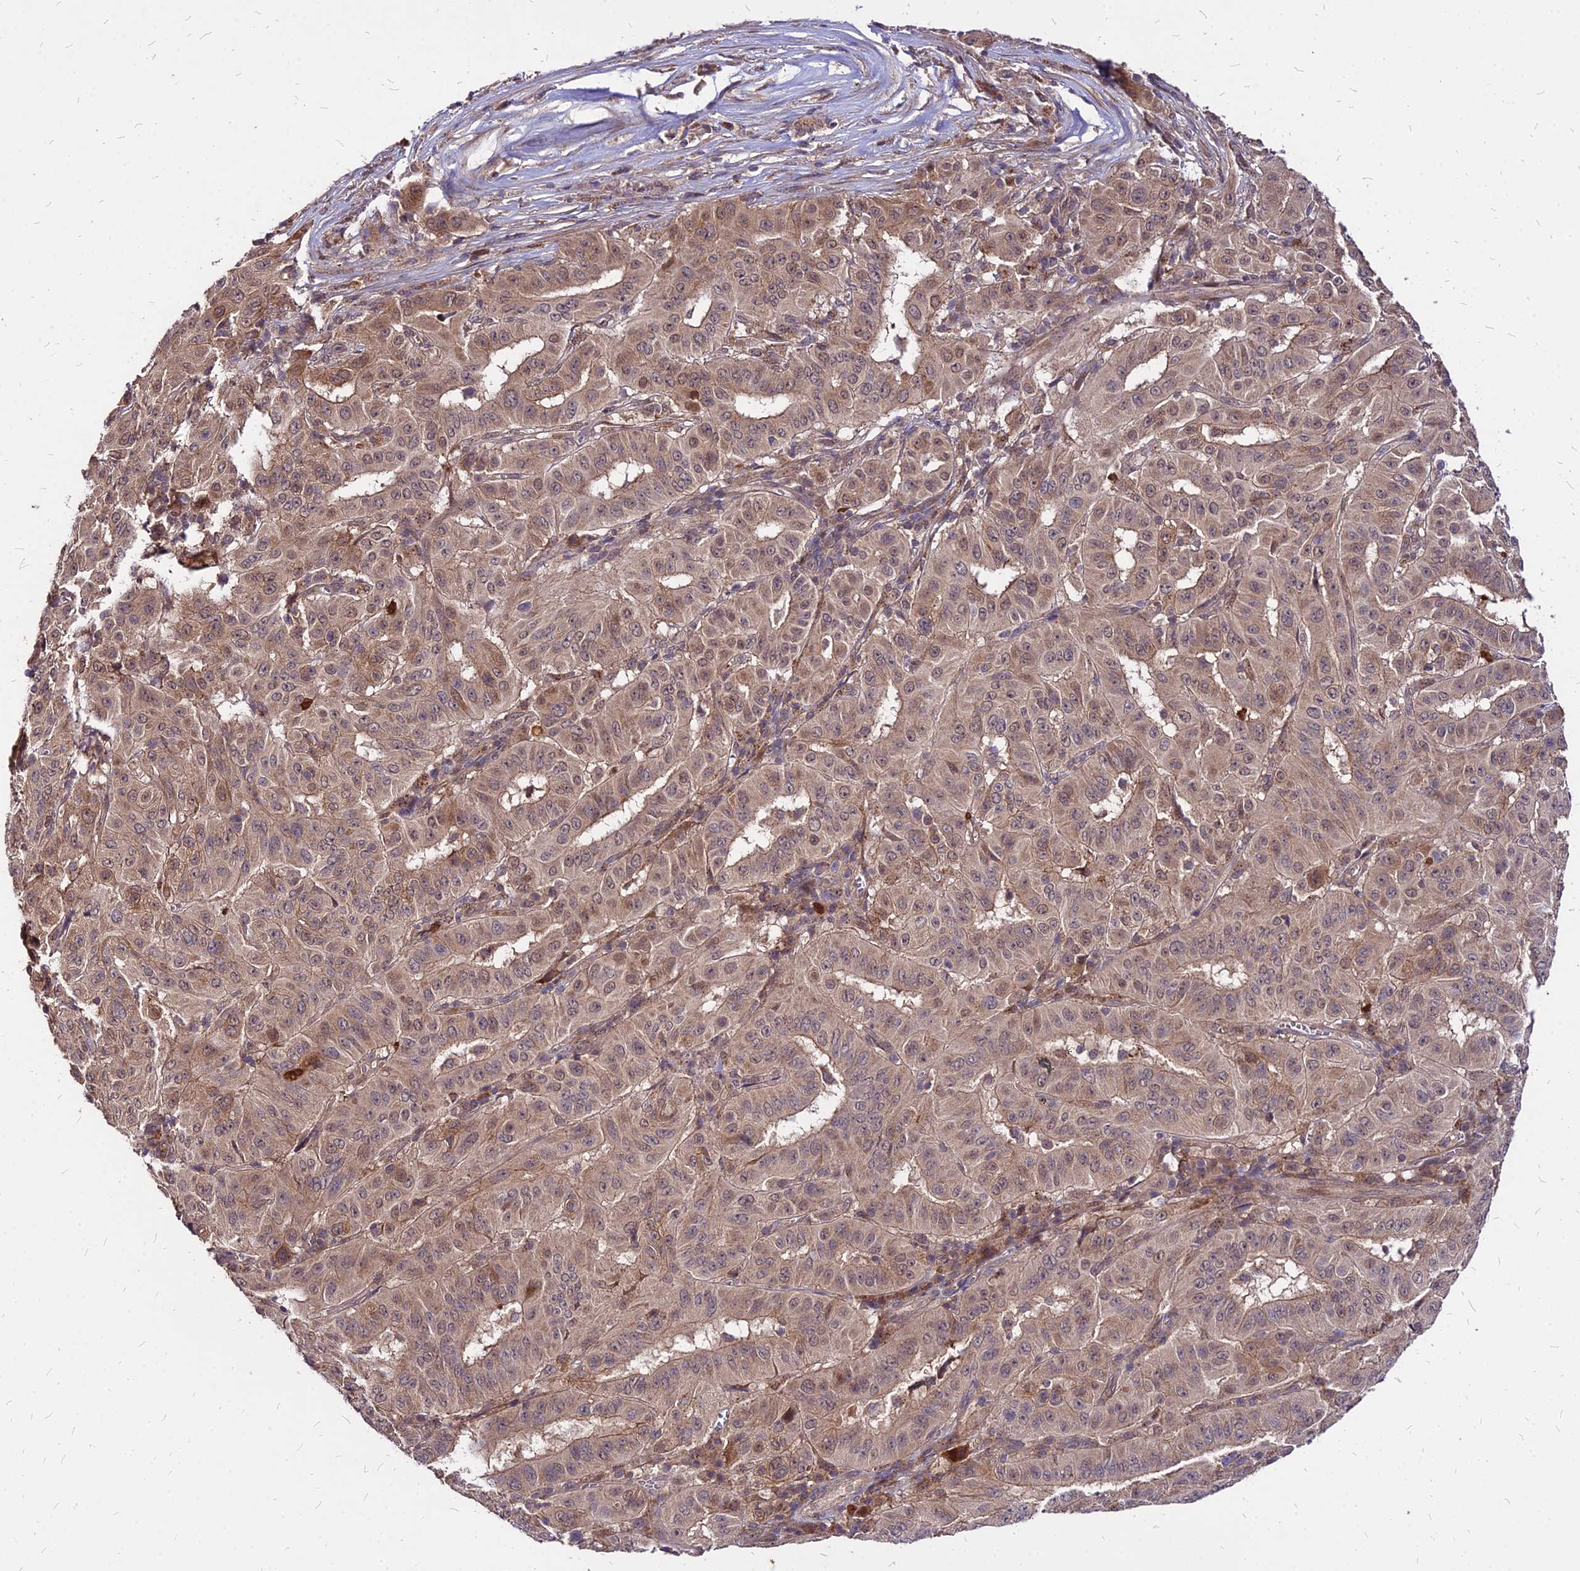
{"staining": {"intensity": "weak", "quantity": ">75%", "location": "cytoplasmic/membranous,nuclear"}, "tissue": "pancreatic cancer", "cell_type": "Tumor cells", "image_type": "cancer", "snomed": [{"axis": "morphology", "description": "Adenocarcinoma, NOS"}, {"axis": "topography", "description": "Pancreas"}], "caption": "DAB immunohistochemical staining of pancreatic adenocarcinoma exhibits weak cytoplasmic/membranous and nuclear protein staining in about >75% of tumor cells.", "gene": "APBA3", "patient": {"sex": "male", "age": 63}}